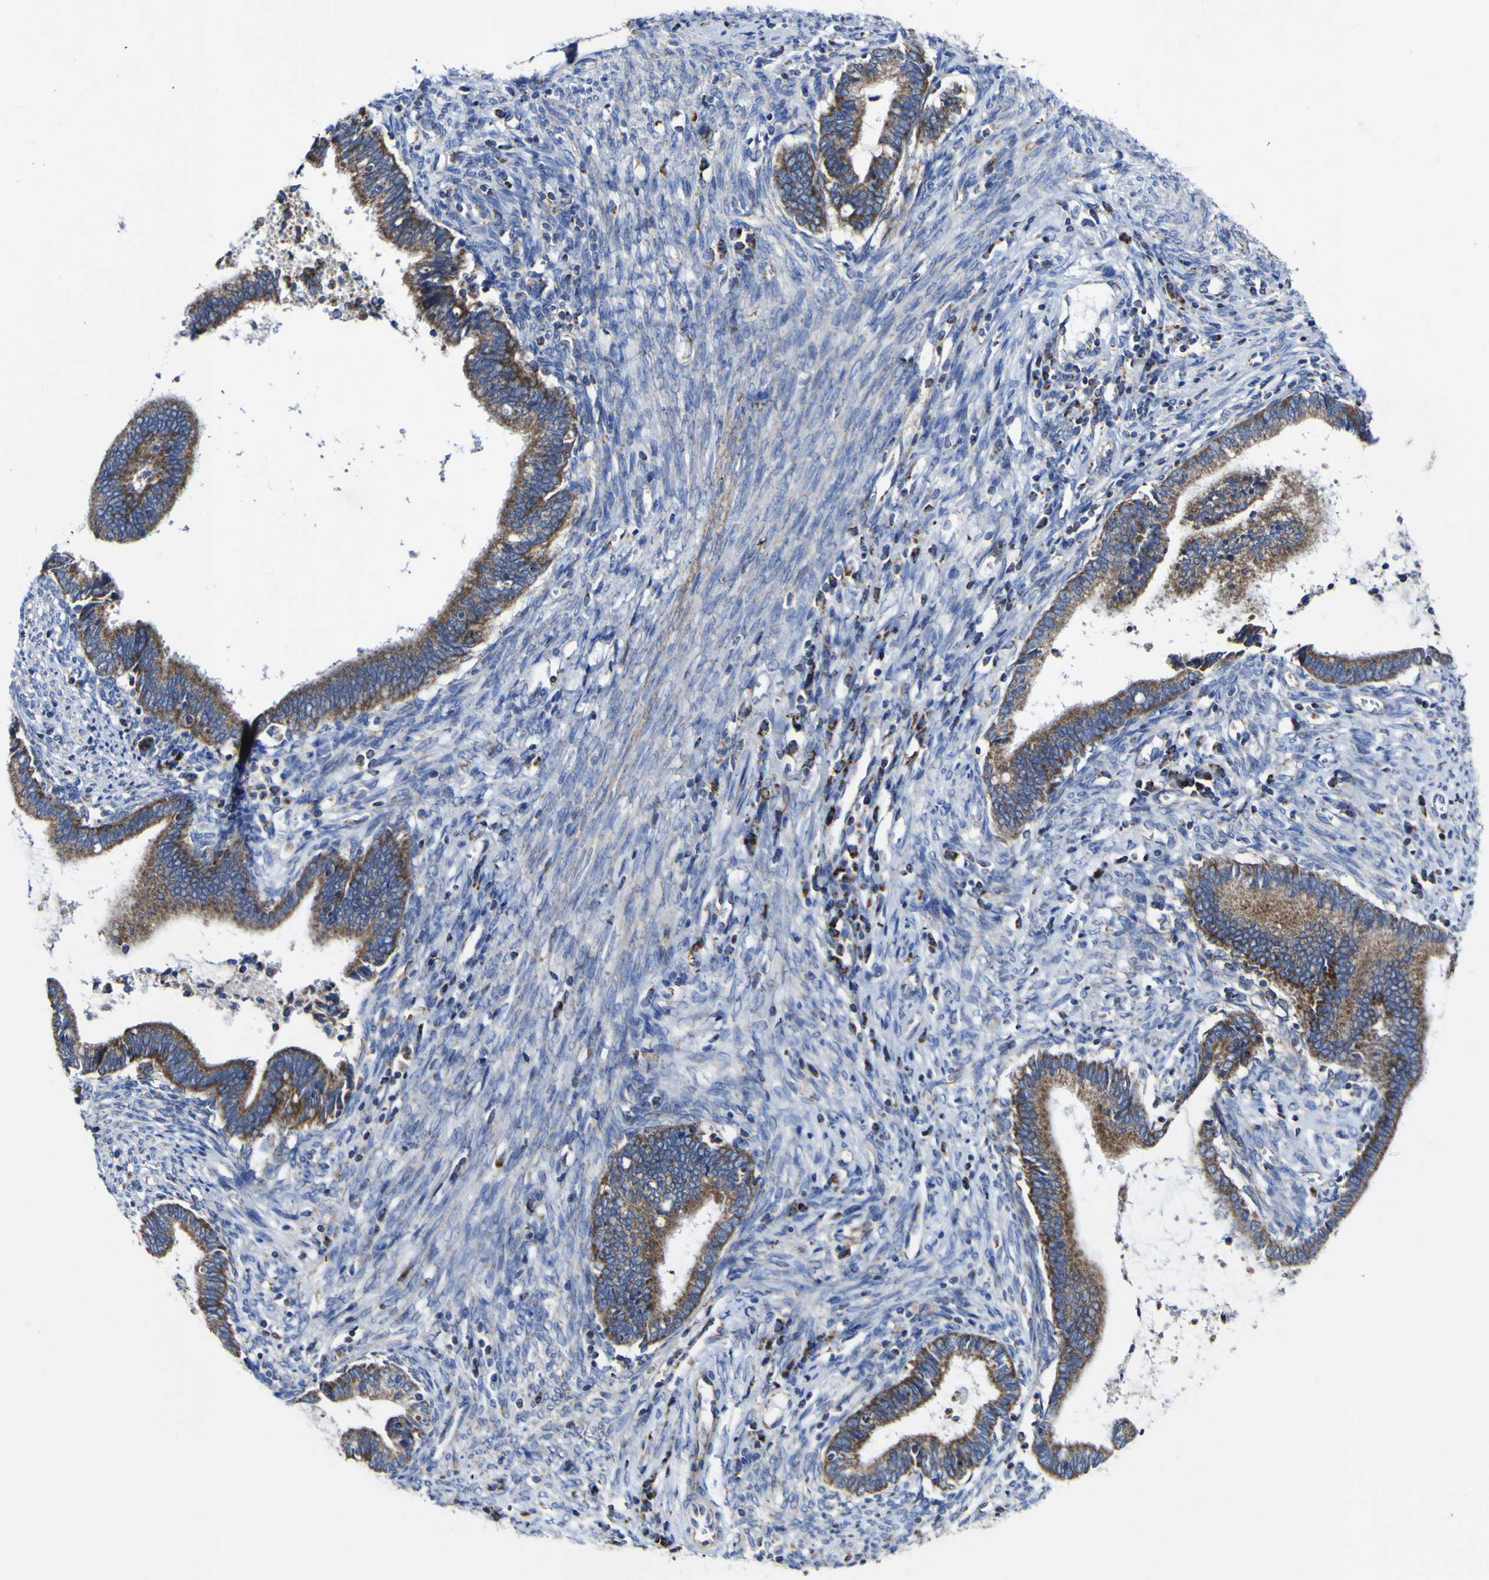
{"staining": {"intensity": "moderate", "quantity": ">75%", "location": "cytoplasmic/membranous"}, "tissue": "cervical cancer", "cell_type": "Tumor cells", "image_type": "cancer", "snomed": [{"axis": "morphology", "description": "Adenocarcinoma, NOS"}, {"axis": "topography", "description": "Cervix"}], "caption": "The micrograph reveals staining of adenocarcinoma (cervical), revealing moderate cytoplasmic/membranous protein expression (brown color) within tumor cells.", "gene": "CCDC90B", "patient": {"sex": "female", "age": 44}}